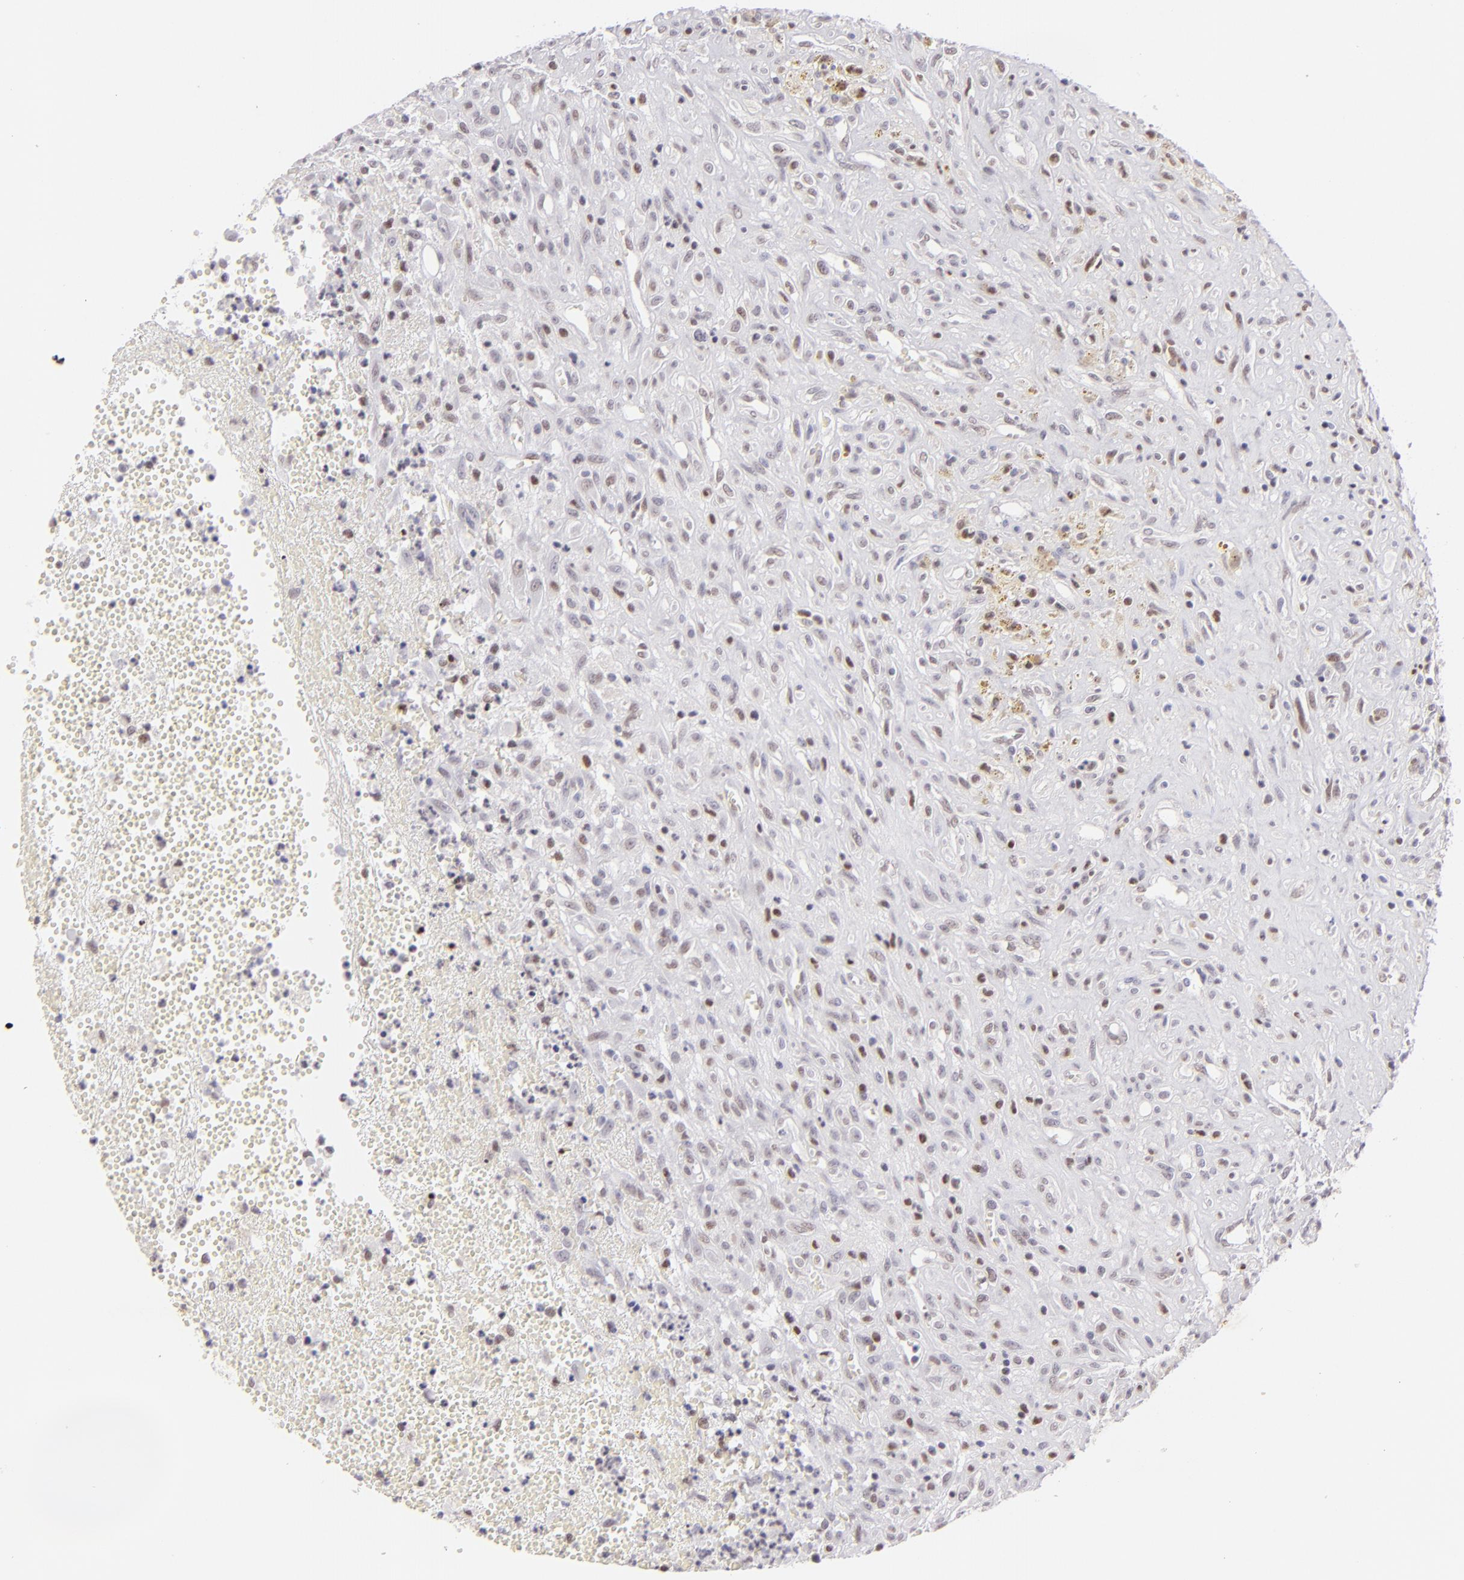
{"staining": {"intensity": "weak", "quantity": "<25%", "location": "nuclear"}, "tissue": "glioma", "cell_type": "Tumor cells", "image_type": "cancer", "snomed": [{"axis": "morphology", "description": "Glioma, malignant, High grade"}, {"axis": "topography", "description": "Brain"}], "caption": "High-grade glioma (malignant) was stained to show a protein in brown. There is no significant staining in tumor cells.", "gene": "POU2F1", "patient": {"sex": "male", "age": 66}}